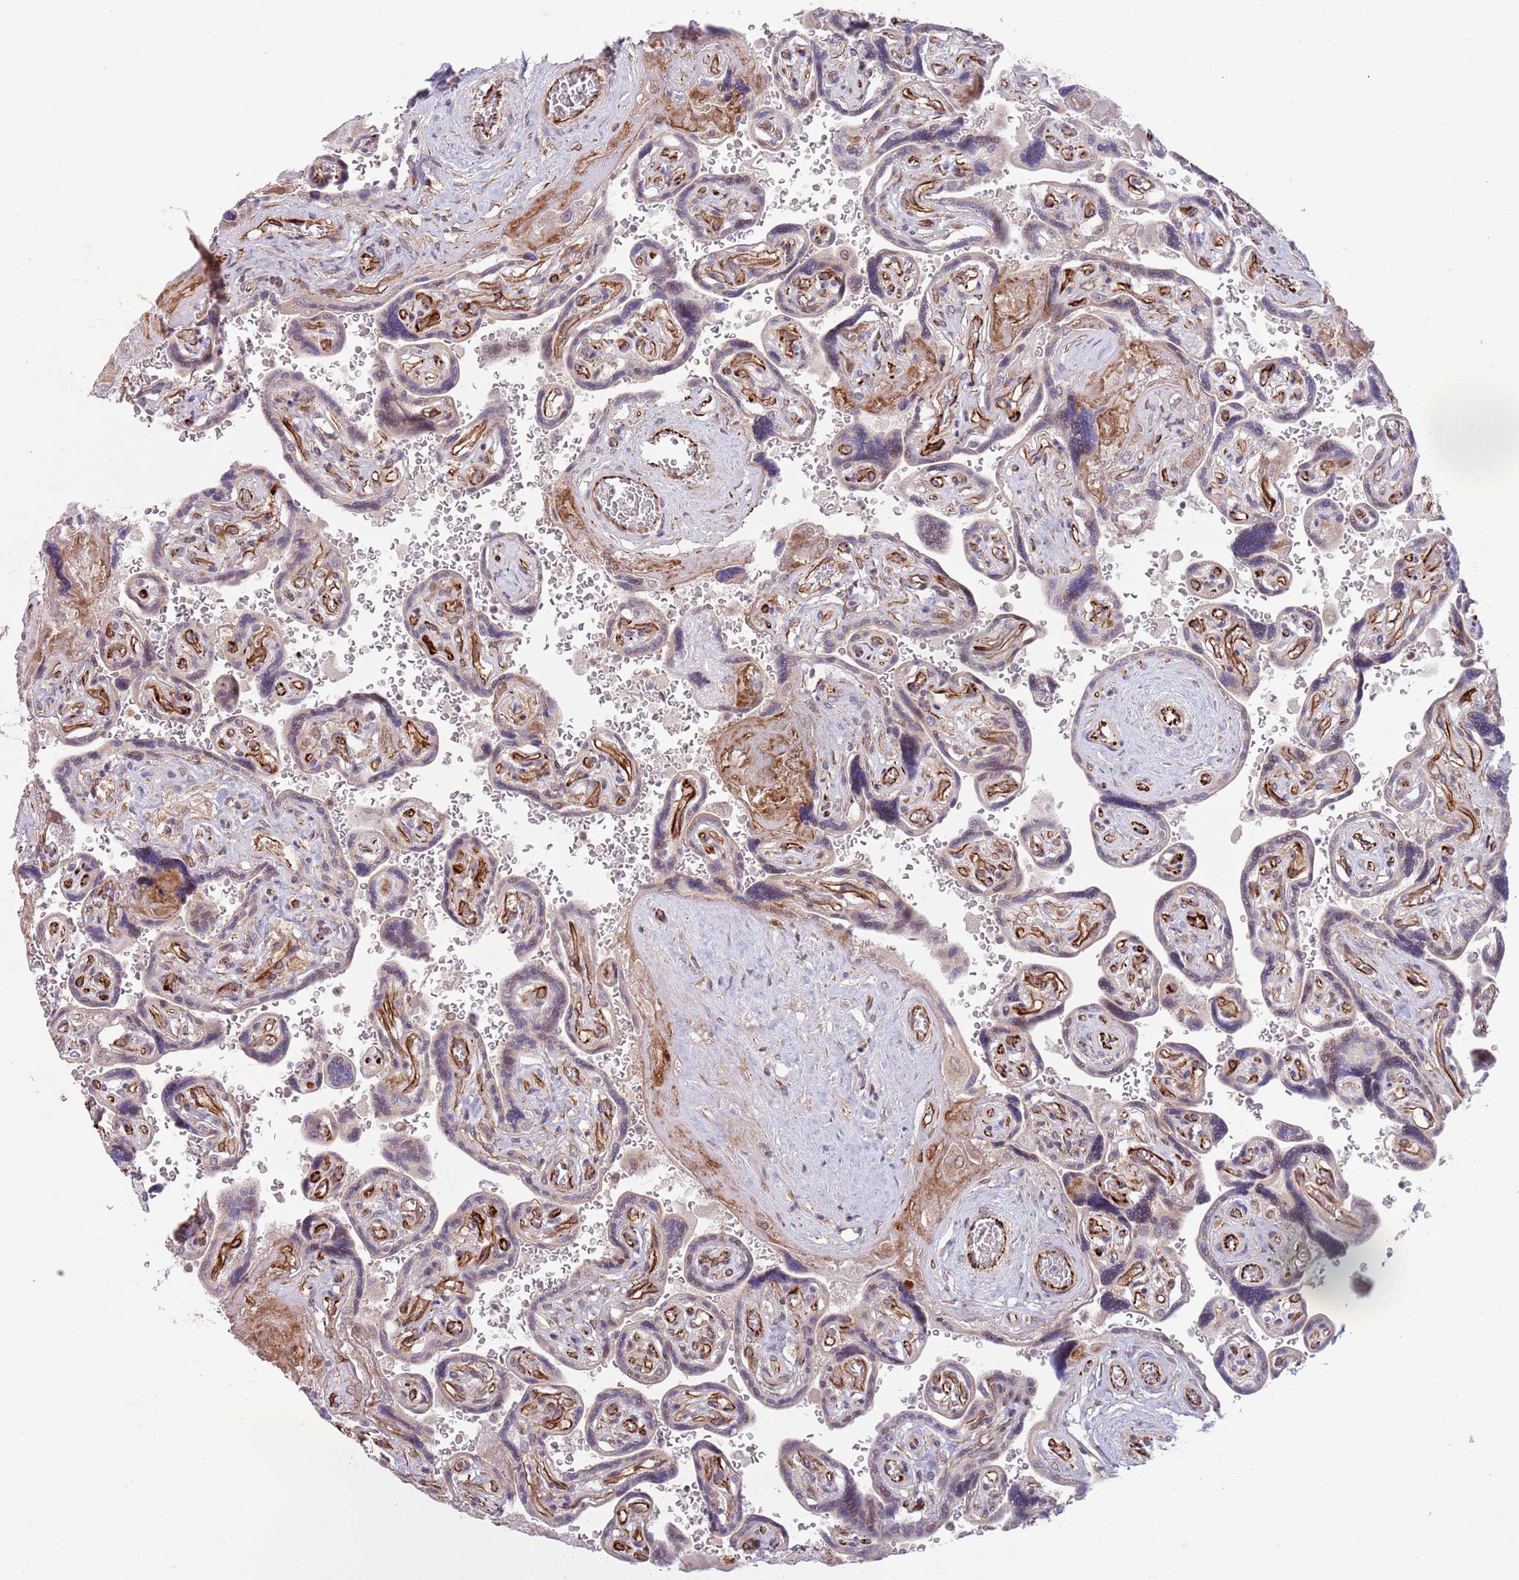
{"staining": {"intensity": "moderate", "quantity": ">75%", "location": "cytoplasmic/membranous,nuclear"}, "tissue": "placenta", "cell_type": "Decidual cells", "image_type": "normal", "snomed": [{"axis": "morphology", "description": "Normal tissue, NOS"}, {"axis": "topography", "description": "Placenta"}], "caption": "Immunohistochemistry of unremarkable placenta reveals medium levels of moderate cytoplasmic/membranous,nuclear staining in about >75% of decidual cells. (DAB (3,3'-diaminobenzidine) IHC, brown staining for protein, blue staining for nuclei).", "gene": "CHD9", "patient": {"sex": "female", "age": 32}}